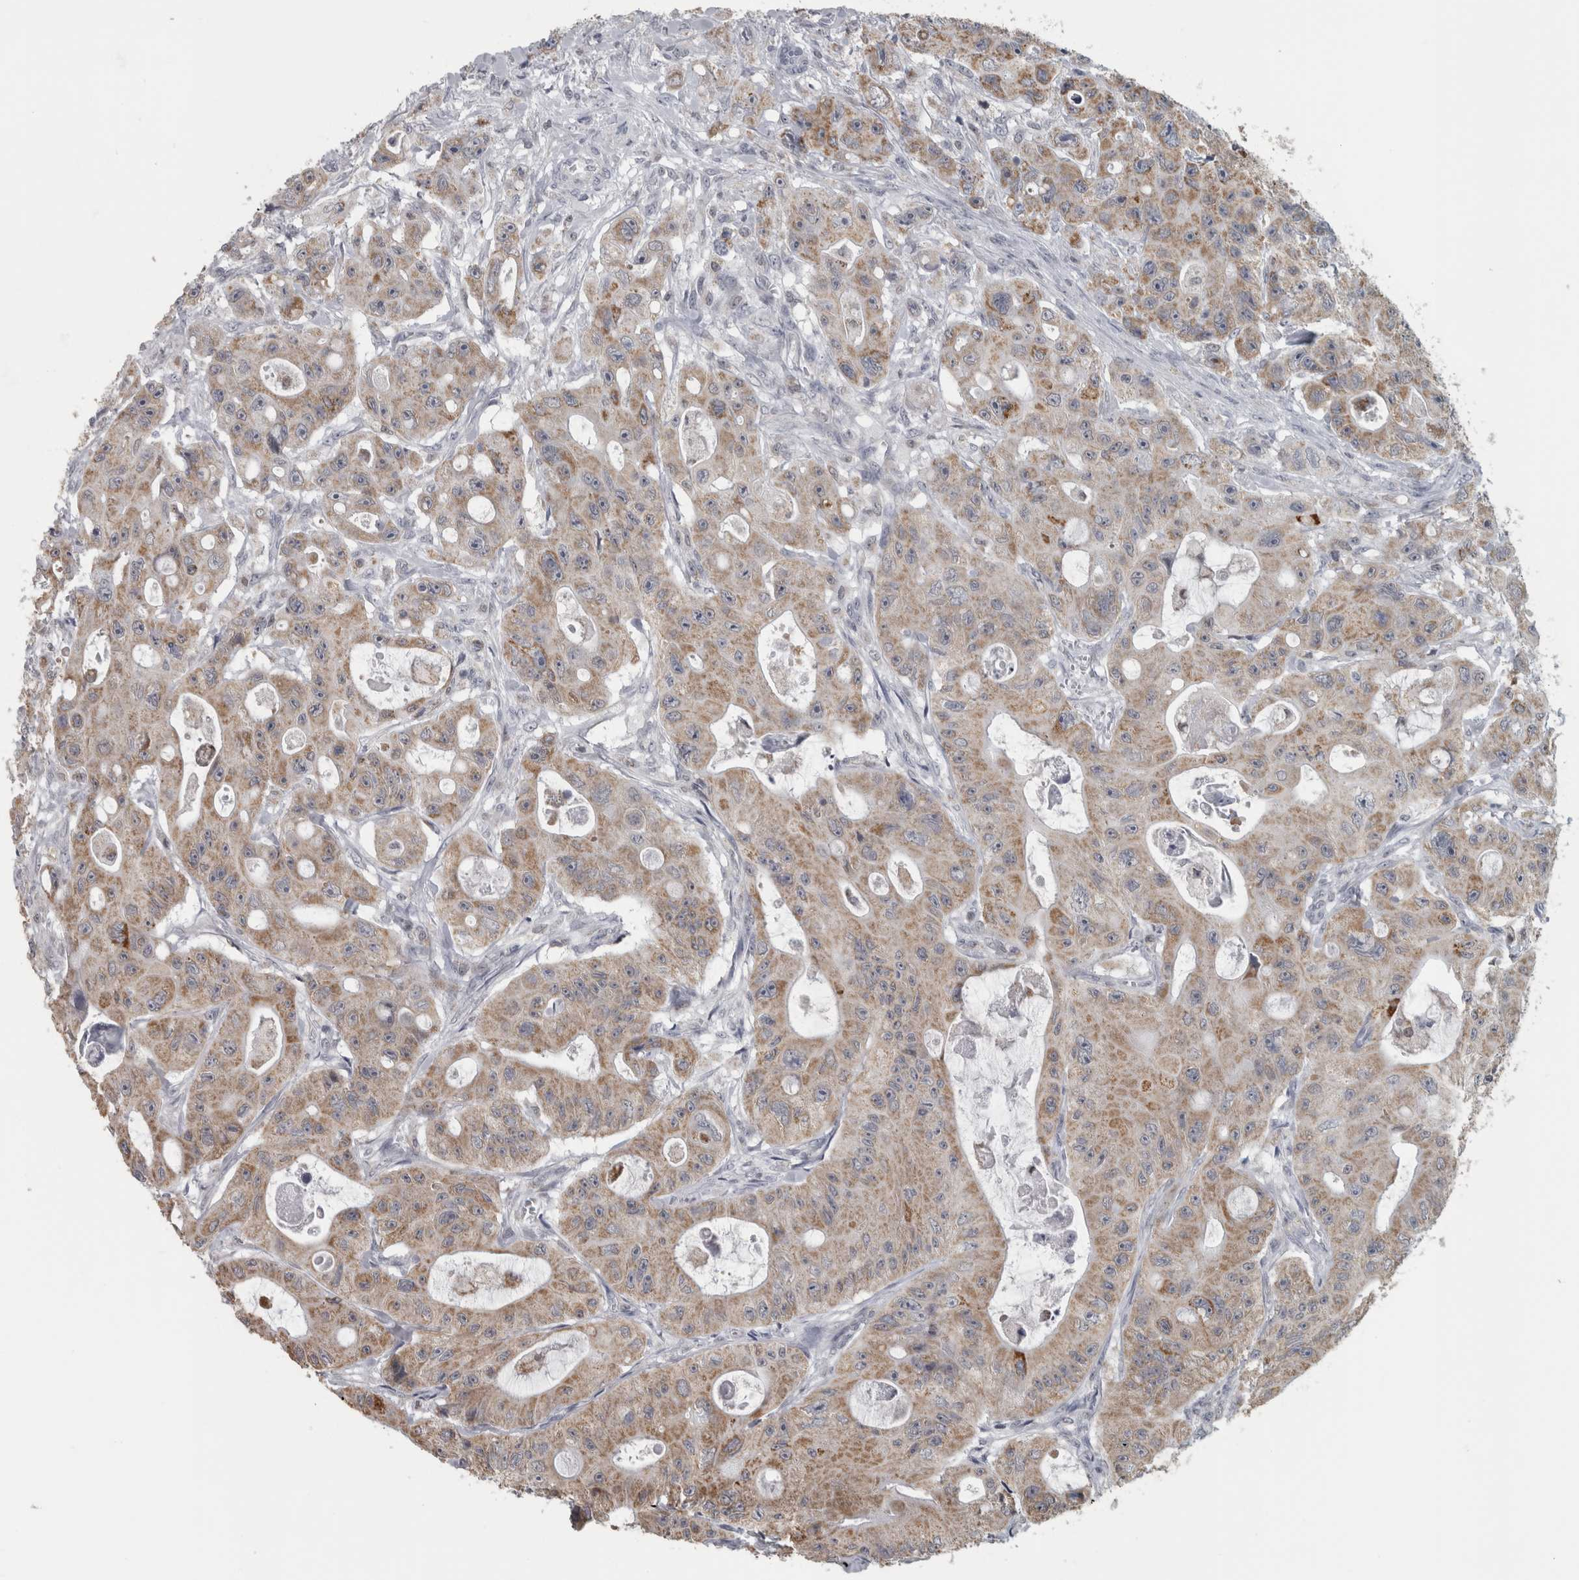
{"staining": {"intensity": "moderate", "quantity": ">75%", "location": "cytoplasmic/membranous"}, "tissue": "colorectal cancer", "cell_type": "Tumor cells", "image_type": "cancer", "snomed": [{"axis": "morphology", "description": "Adenocarcinoma, NOS"}, {"axis": "topography", "description": "Colon"}], "caption": "Adenocarcinoma (colorectal) stained with DAB immunohistochemistry (IHC) exhibits medium levels of moderate cytoplasmic/membranous positivity in about >75% of tumor cells.", "gene": "OR2K2", "patient": {"sex": "female", "age": 46}}